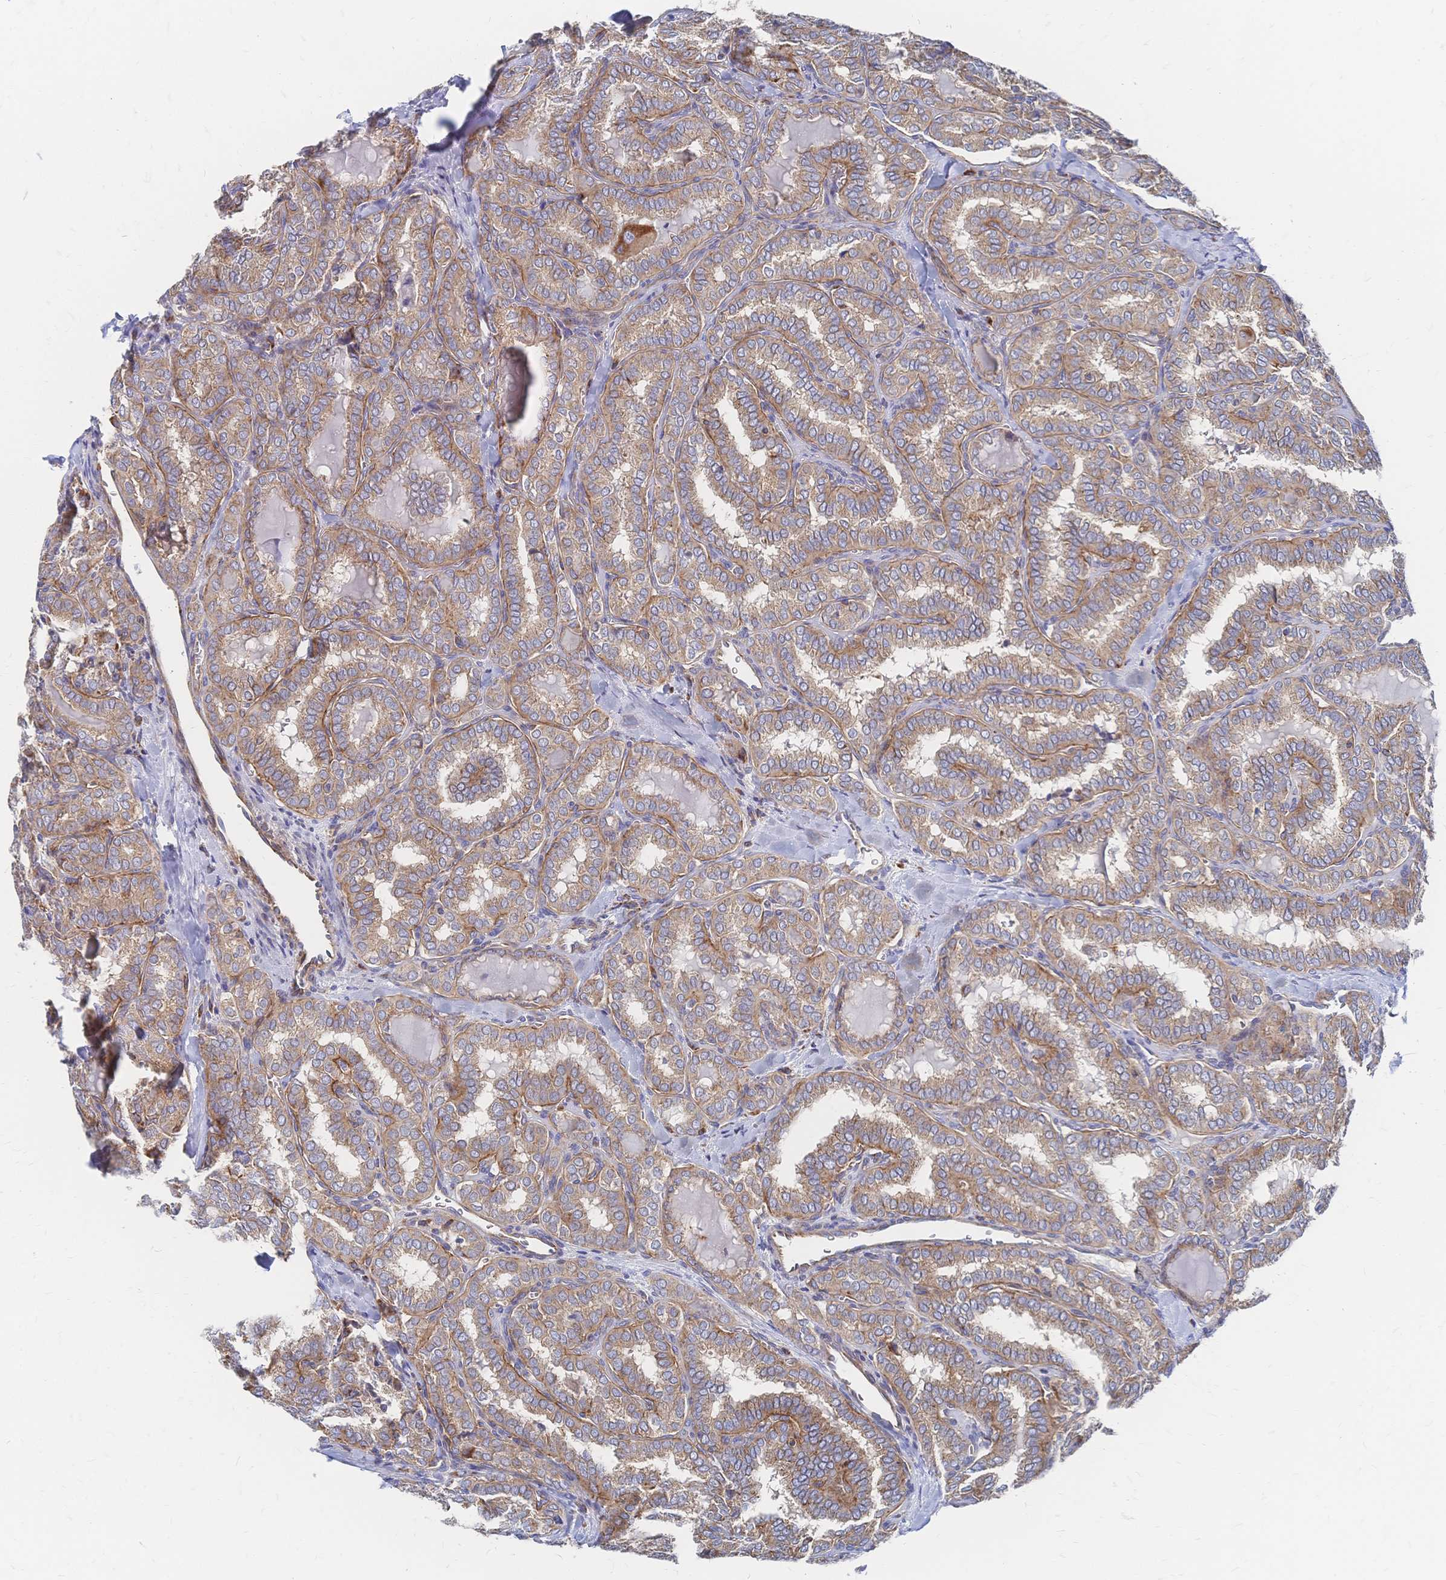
{"staining": {"intensity": "weak", "quantity": ">75%", "location": "cytoplasmic/membranous"}, "tissue": "thyroid cancer", "cell_type": "Tumor cells", "image_type": "cancer", "snomed": [{"axis": "morphology", "description": "Papillary adenocarcinoma, NOS"}, {"axis": "topography", "description": "Thyroid gland"}], "caption": "The photomicrograph reveals a brown stain indicating the presence of a protein in the cytoplasmic/membranous of tumor cells in thyroid papillary adenocarcinoma.", "gene": "SORBS1", "patient": {"sex": "female", "age": 30}}